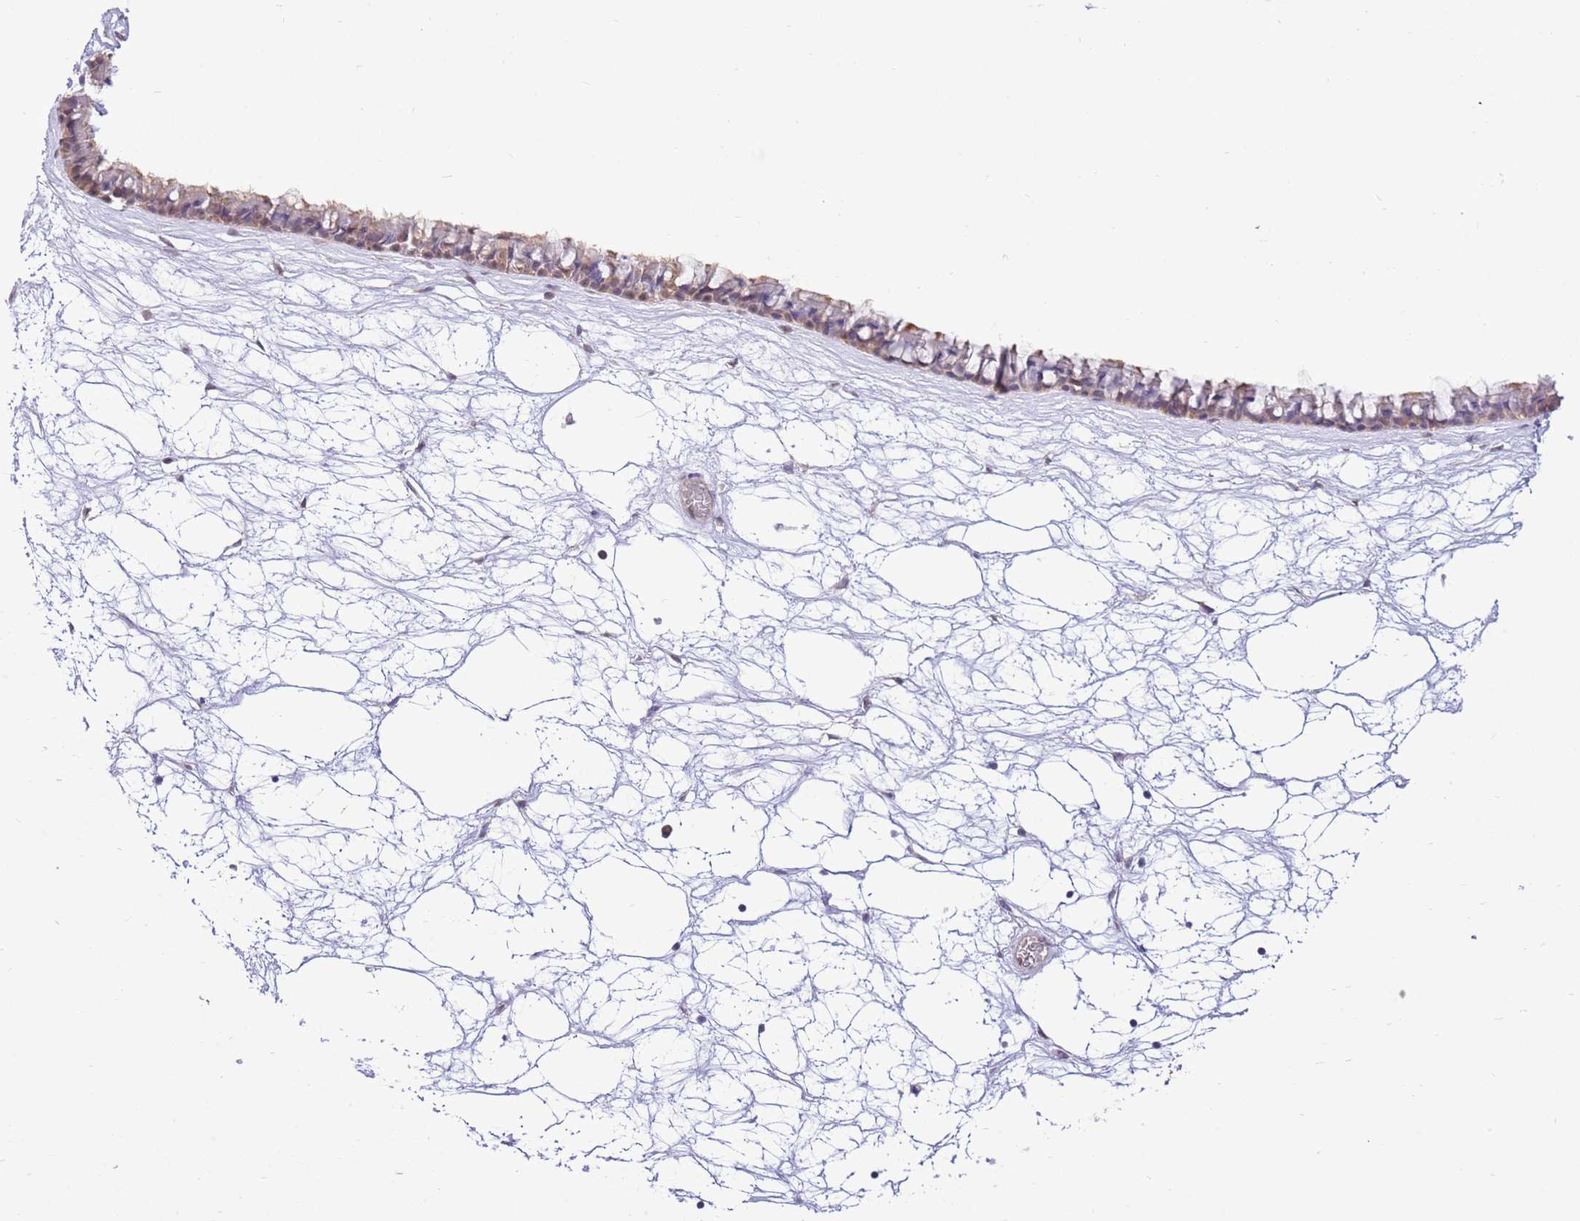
{"staining": {"intensity": "weak", "quantity": "25%-75%", "location": "cytoplasmic/membranous"}, "tissue": "nasopharynx", "cell_type": "Respiratory epithelial cells", "image_type": "normal", "snomed": [{"axis": "morphology", "description": "Normal tissue, NOS"}, {"axis": "topography", "description": "Nasopharynx"}], "caption": "Protein staining of benign nasopharynx reveals weak cytoplasmic/membranous expression in about 25%-75% of respiratory epithelial cells.", "gene": "NSFL1C", "patient": {"sex": "male", "age": 64}}